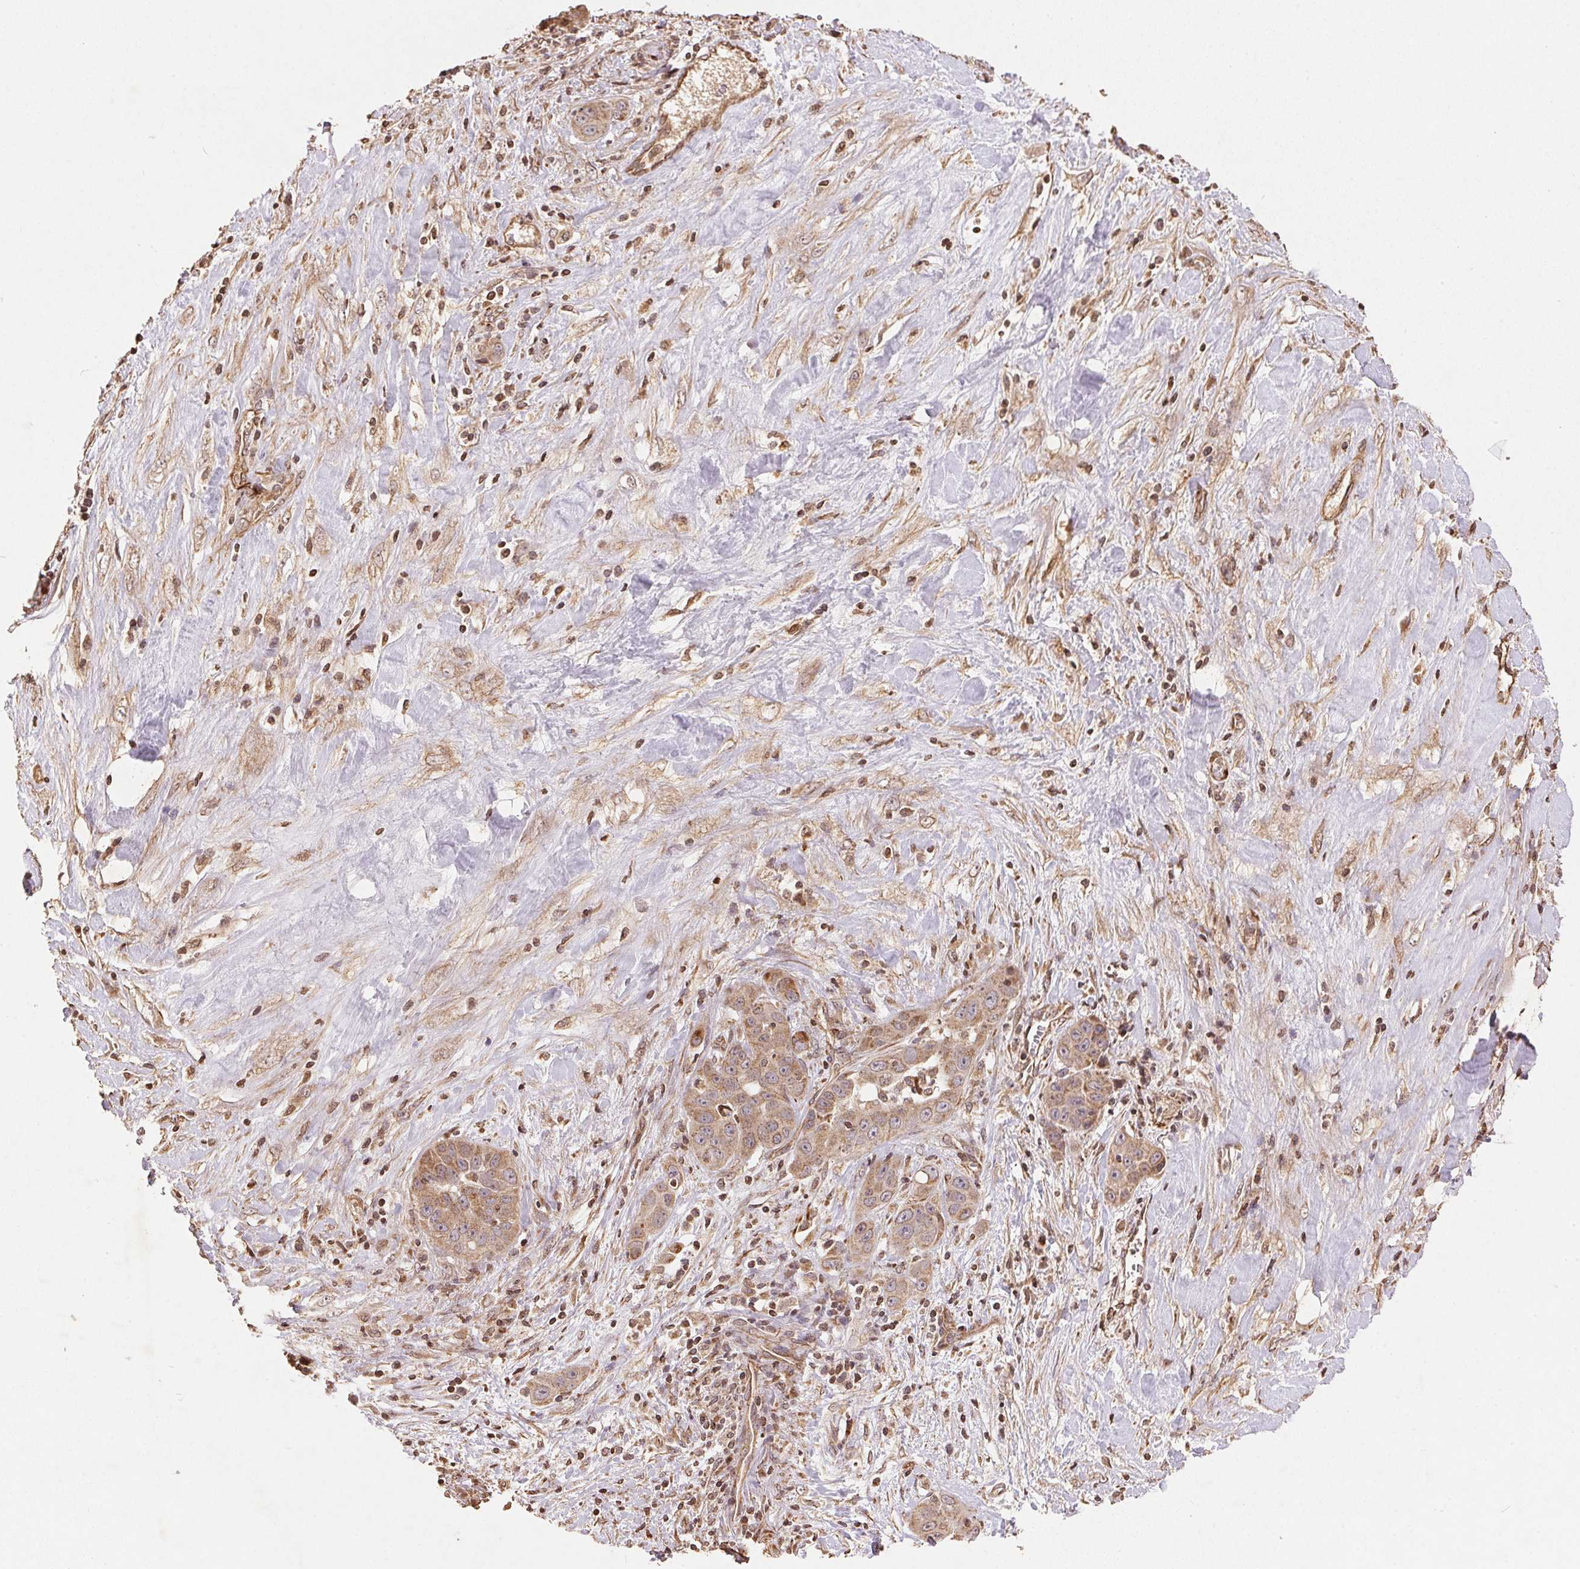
{"staining": {"intensity": "weak", "quantity": ">75%", "location": "cytoplasmic/membranous"}, "tissue": "liver cancer", "cell_type": "Tumor cells", "image_type": "cancer", "snomed": [{"axis": "morphology", "description": "Cholangiocarcinoma"}, {"axis": "topography", "description": "Liver"}], "caption": "Immunohistochemical staining of human liver cholangiocarcinoma shows low levels of weak cytoplasmic/membranous staining in approximately >75% of tumor cells. The staining is performed using DAB brown chromogen to label protein expression. The nuclei are counter-stained blue using hematoxylin.", "gene": "SPRED2", "patient": {"sex": "female", "age": 52}}